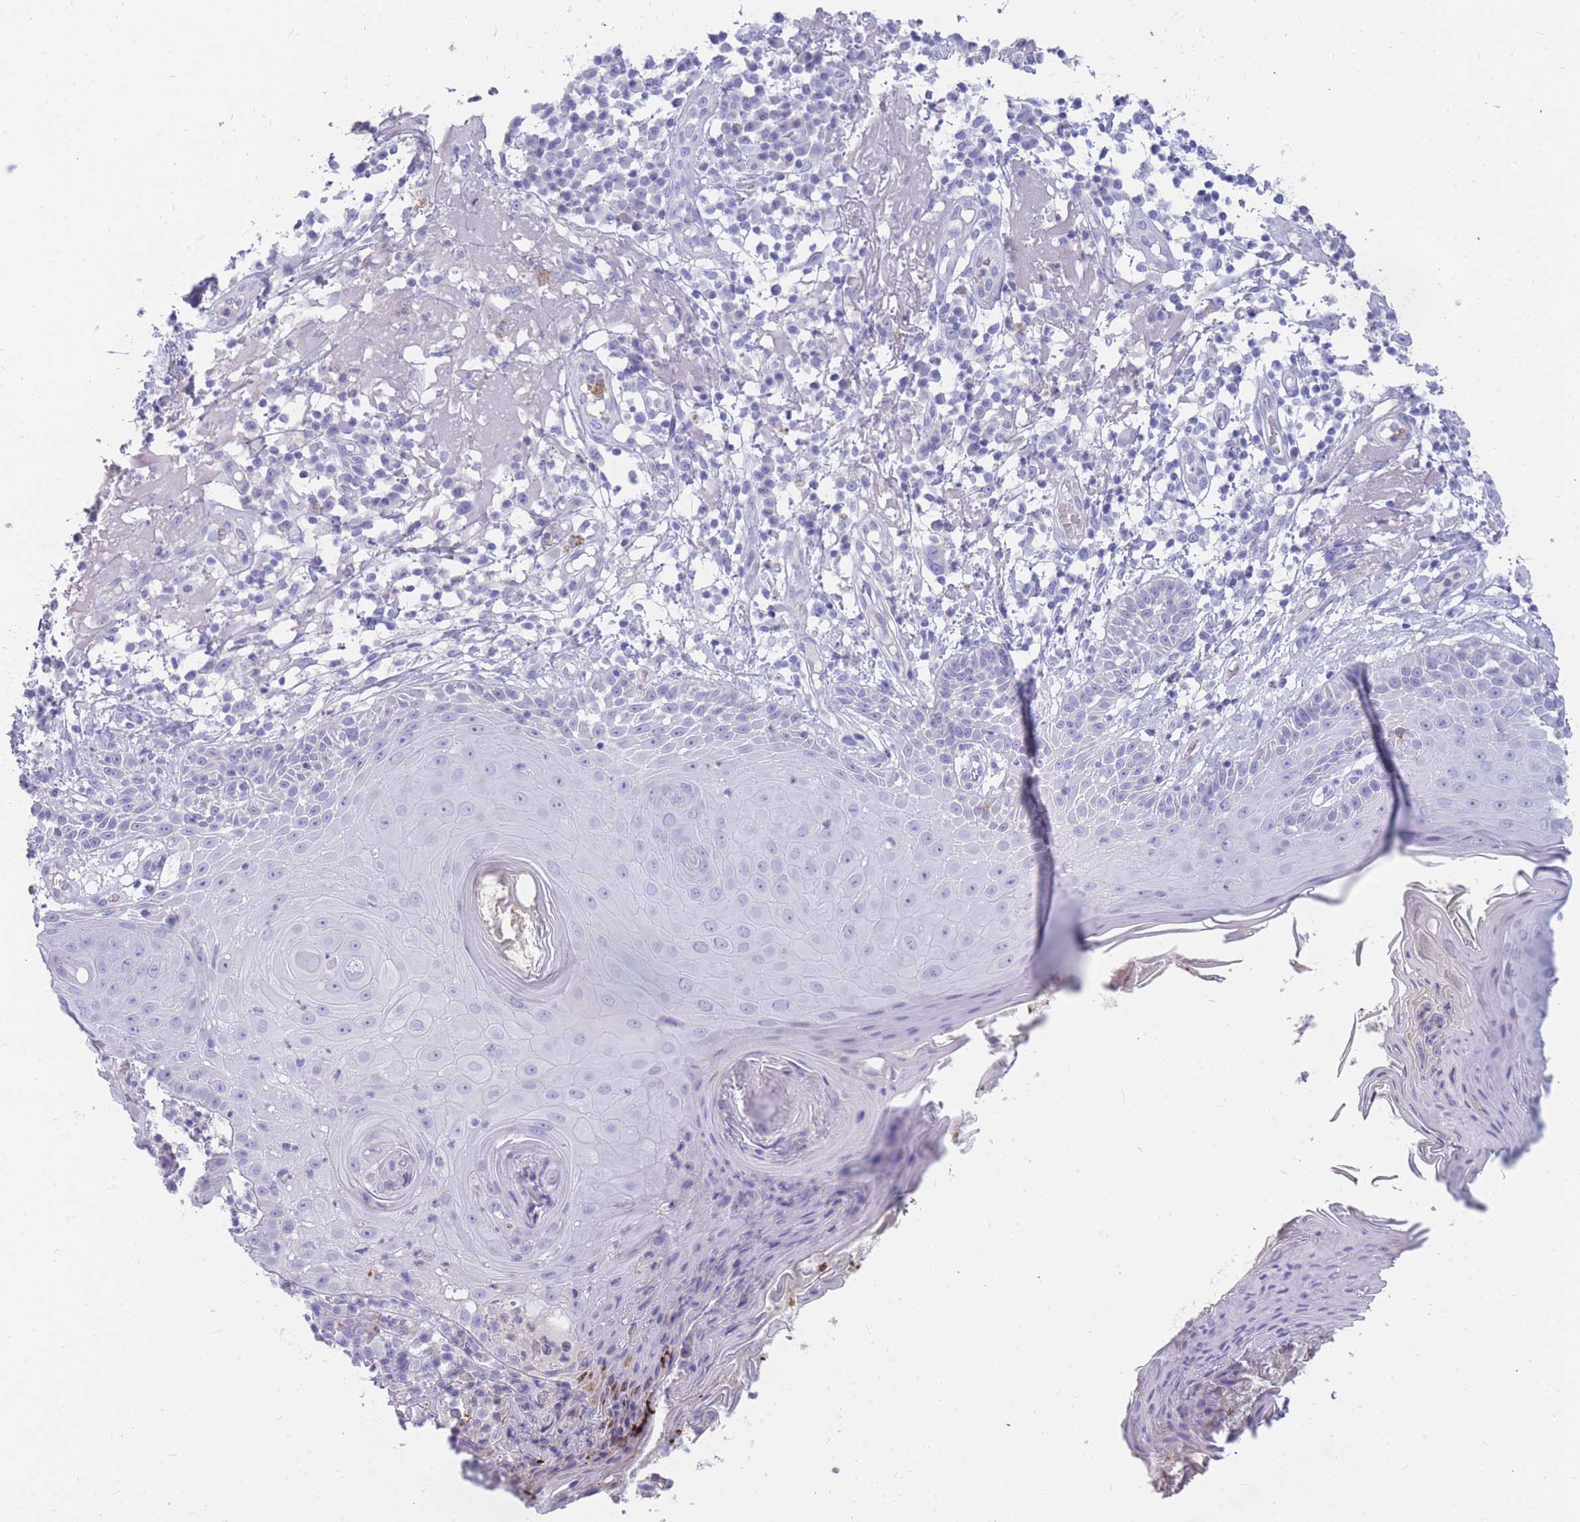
{"staining": {"intensity": "negative", "quantity": "none", "location": "none"}, "tissue": "skin cancer", "cell_type": "Tumor cells", "image_type": "cancer", "snomed": [{"axis": "morphology", "description": "Normal tissue, NOS"}, {"axis": "morphology", "description": "Basal cell carcinoma"}, {"axis": "topography", "description": "Skin"}], "caption": "IHC of skin cancer exhibits no staining in tumor cells. The staining is performed using DAB (3,3'-diaminobenzidine) brown chromogen with nuclei counter-stained in using hematoxylin.", "gene": "NKX1-2", "patient": {"sex": "male", "age": 93}}